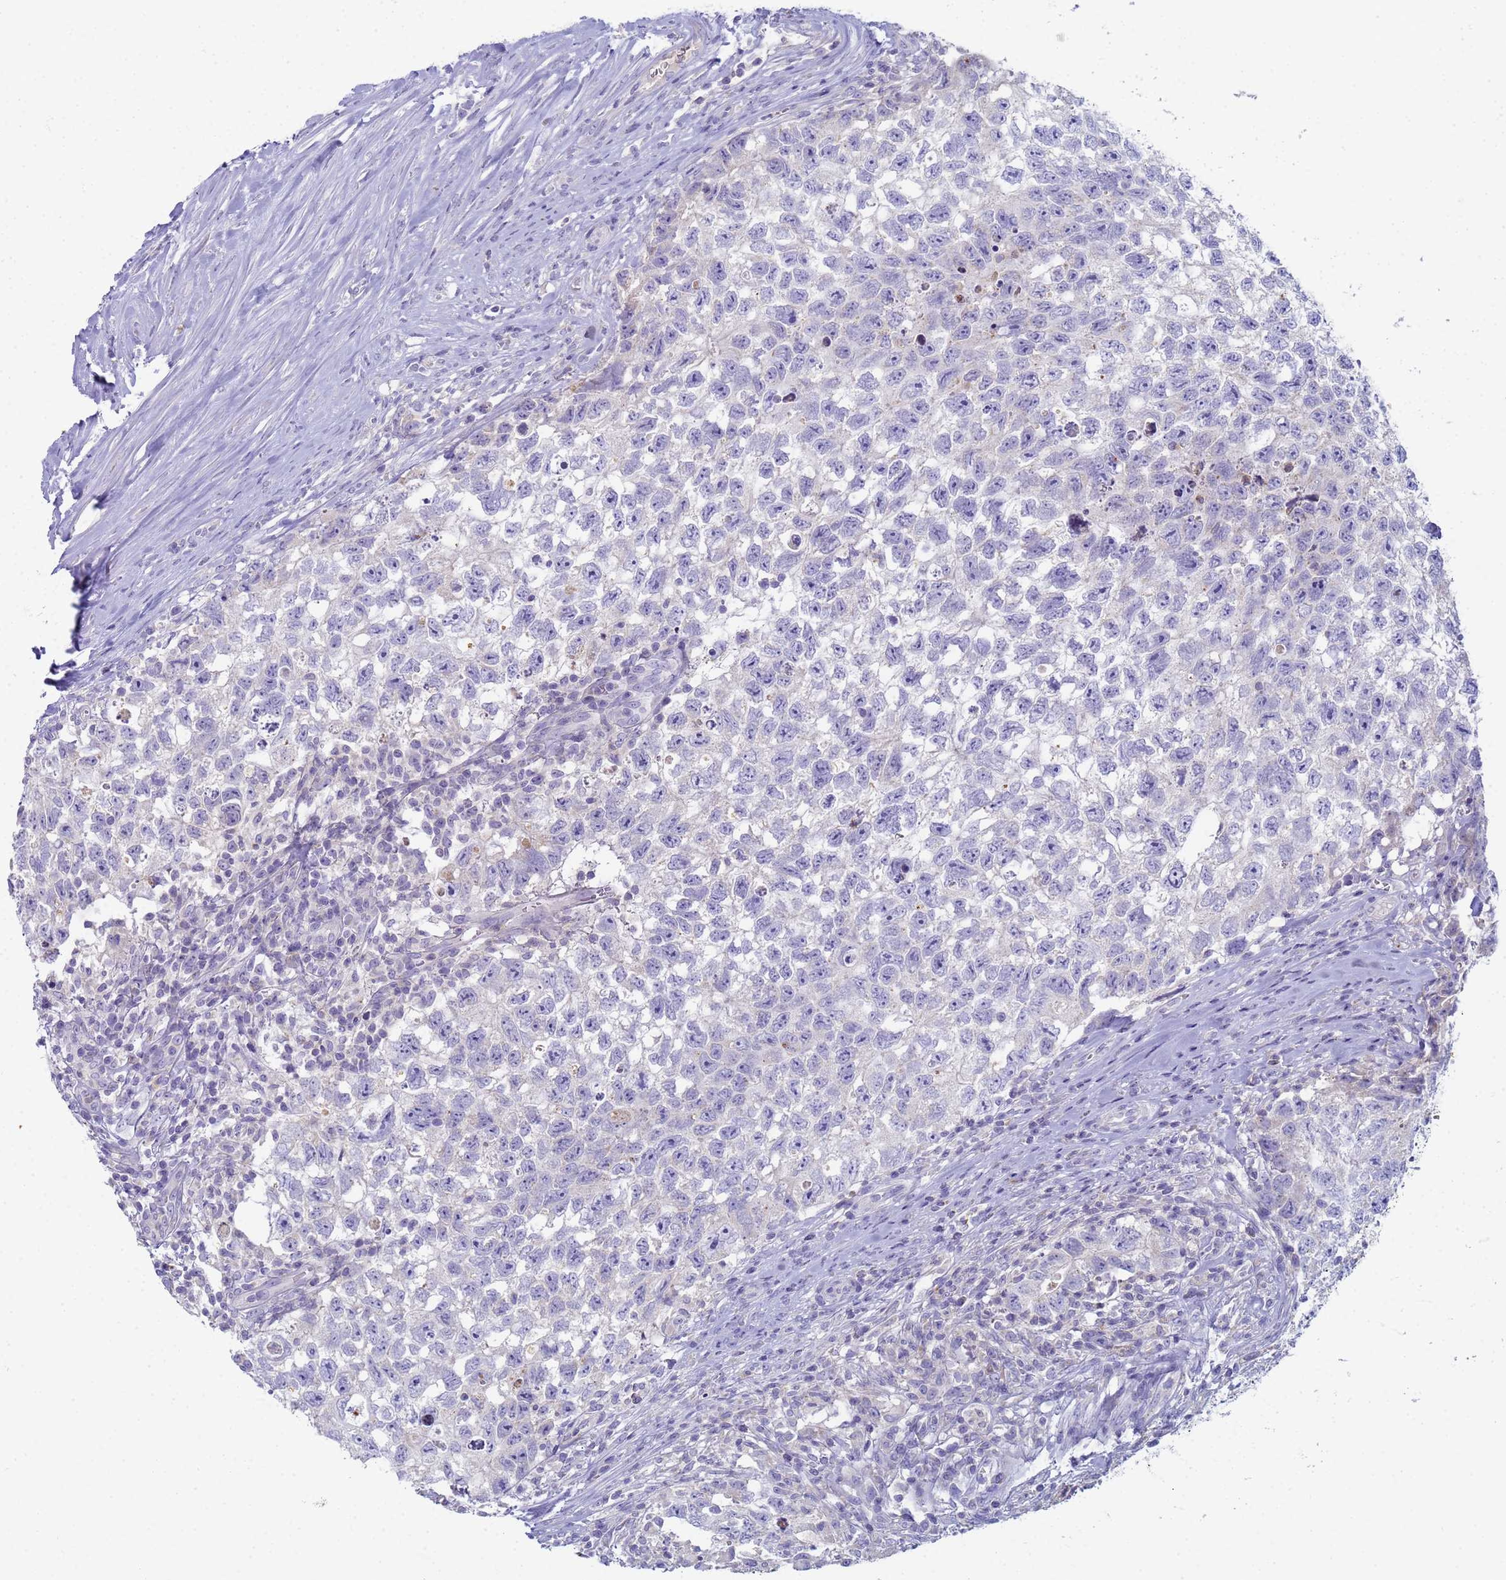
{"staining": {"intensity": "negative", "quantity": "none", "location": "none"}, "tissue": "testis cancer", "cell_type": "Tumor cells", "image_type": "cancer", "snomed": [{"axis": "morphology", "description": "Seminoma, NOS"}, {"axis": "morphology", "description": "Carcinoma, Embryonal, NOS"}, {"axis": "topography", "description": "Testis"}], "caption": "Micrograph shows no protein staining in tumor cells of testis seminoma tissue.", "gene": "CR1", "patient": {"sex": "male", "age": 29}}